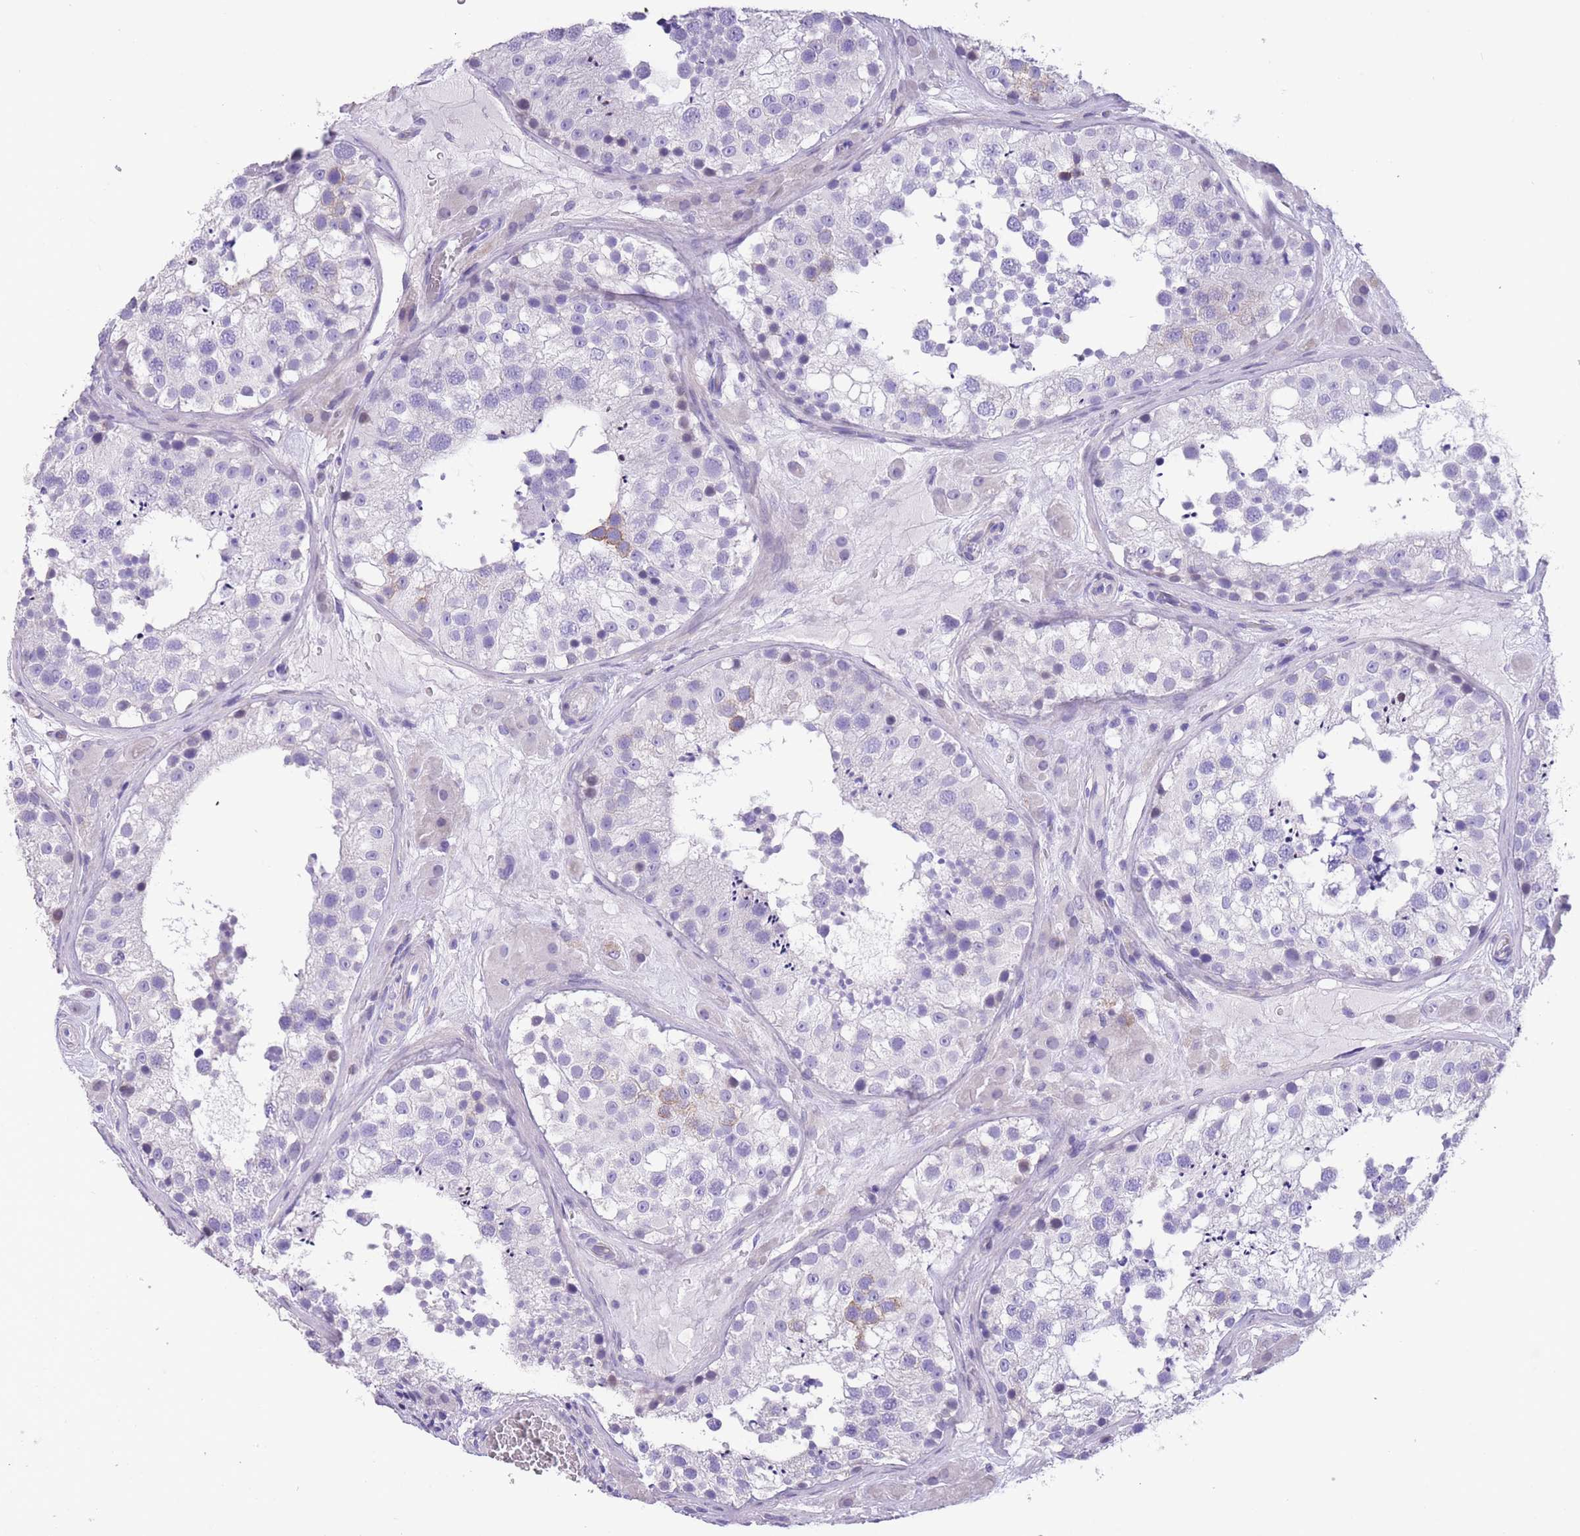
{"staining": {"intensity": "moderate", "quantity": "<25%", "location": "cytoplasmic/membranous"}, "tissue": "testis", "cell_type": "Cells in seminiferous ducts", "image_type": "normal", "snomed": [{"axis": "morphology", "description": "Normal tissue, NOS"}, {"axis": "topography", "description": "Testis"}], "caption": "Protein expression analysis of unremarkable testis exhibits moderate cytoplasmic/membranous staining in approximately <25% of cells in seminiferous ducts.", "gene": "RAI2", "patient": {"sex": "male", "age": 26}}